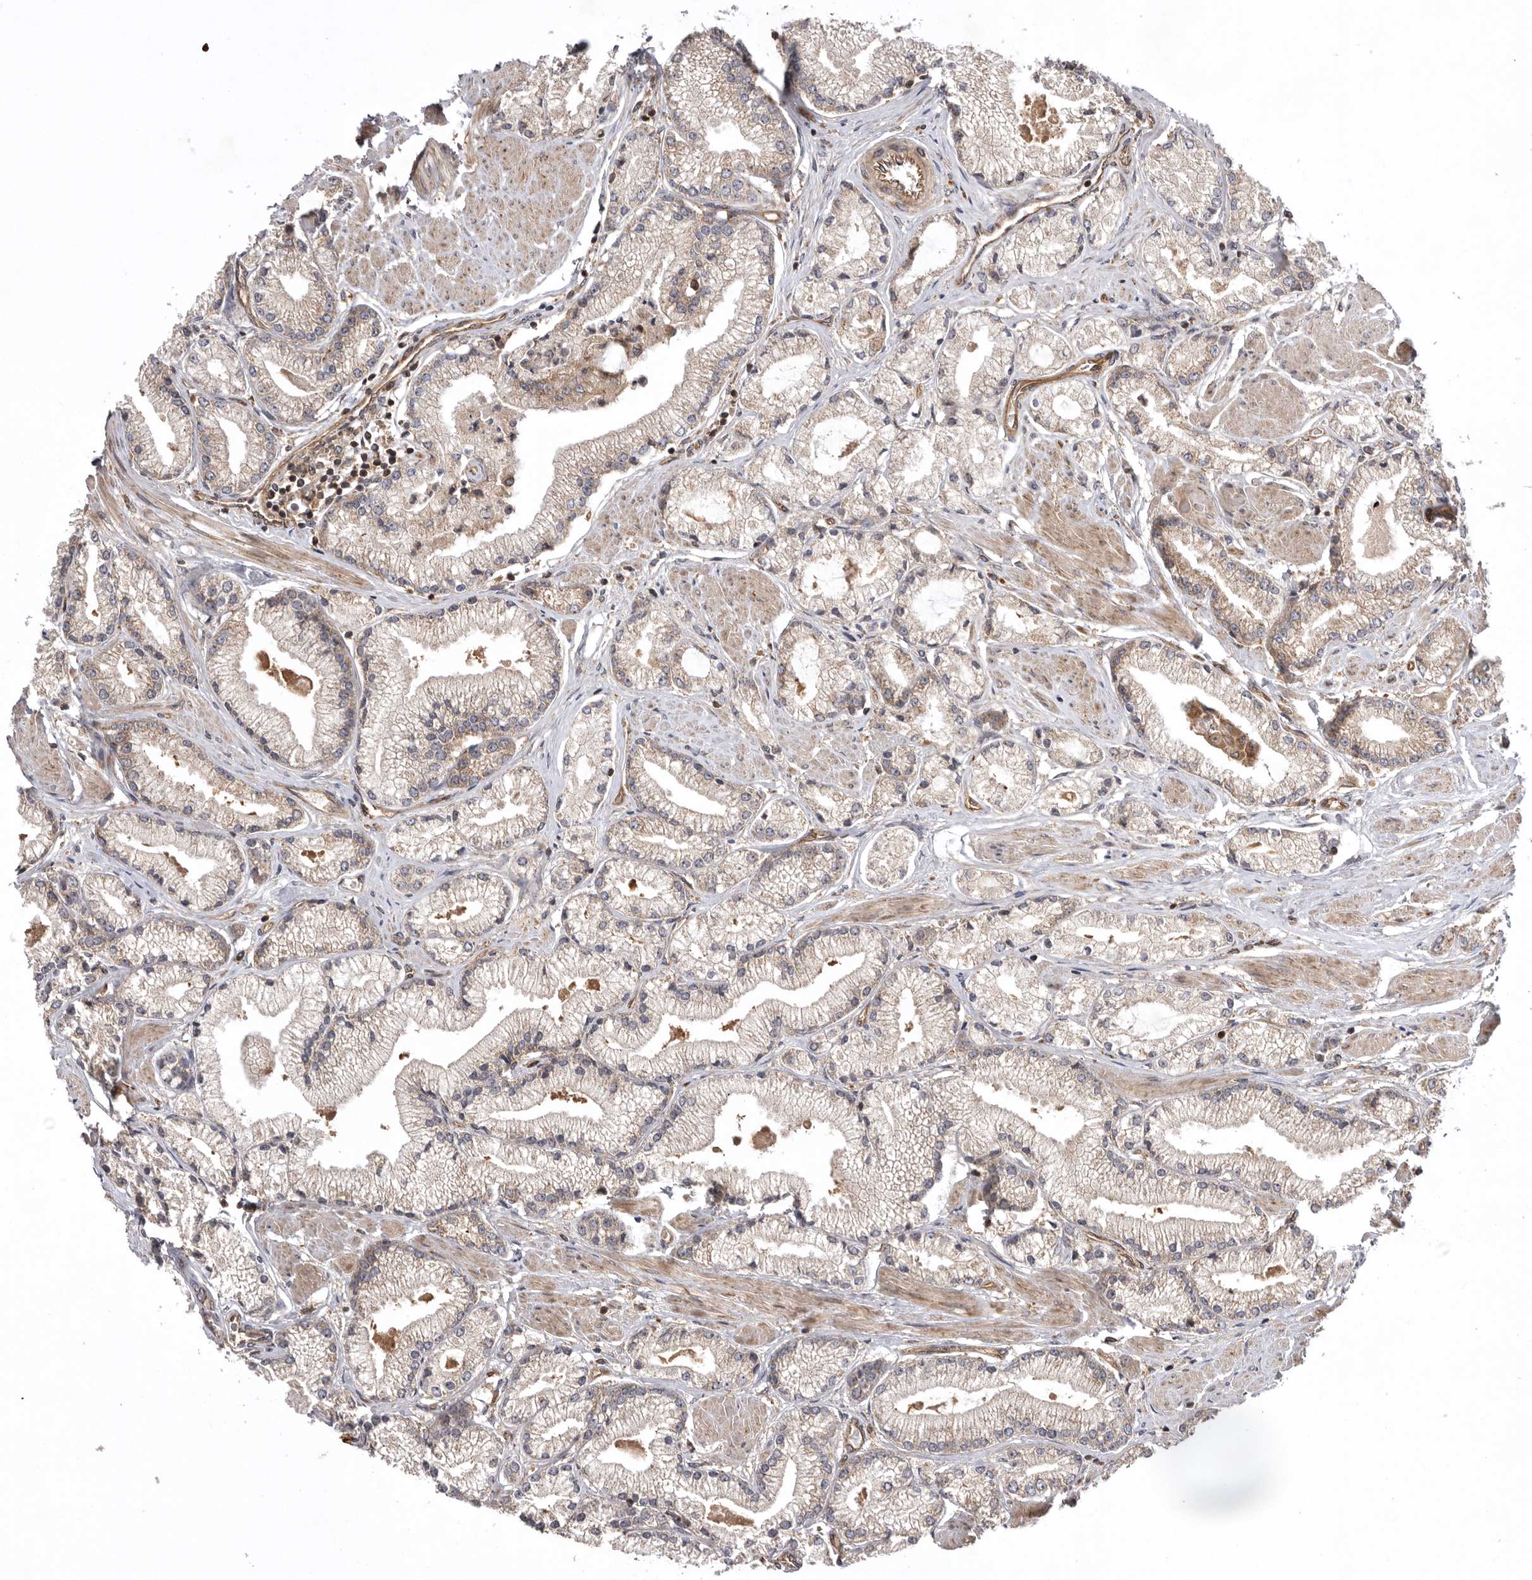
{"staining": {"intensity": "moderate", "quantity": "25%-75%", "location": "cytoplasmic/membranous"}, "tissue": "prostate cancer", "cell_type": "Tumor cells", "image_type": "cancer", "snomed": [{"axis": "morphology", "description": "Adenocarcinoma, High grade"}, {"axis": "topography", "description": "Prostate"}], "caption": "Protein expression analysis of human prostate cancer (high-grade adenocarcinoma) reveals moderate cytoplasmic/membranous expression in approximately 25%-75% of tumor cells.", "gene": "DHDDS", "patient": {"sex": "male", "age": 50}}